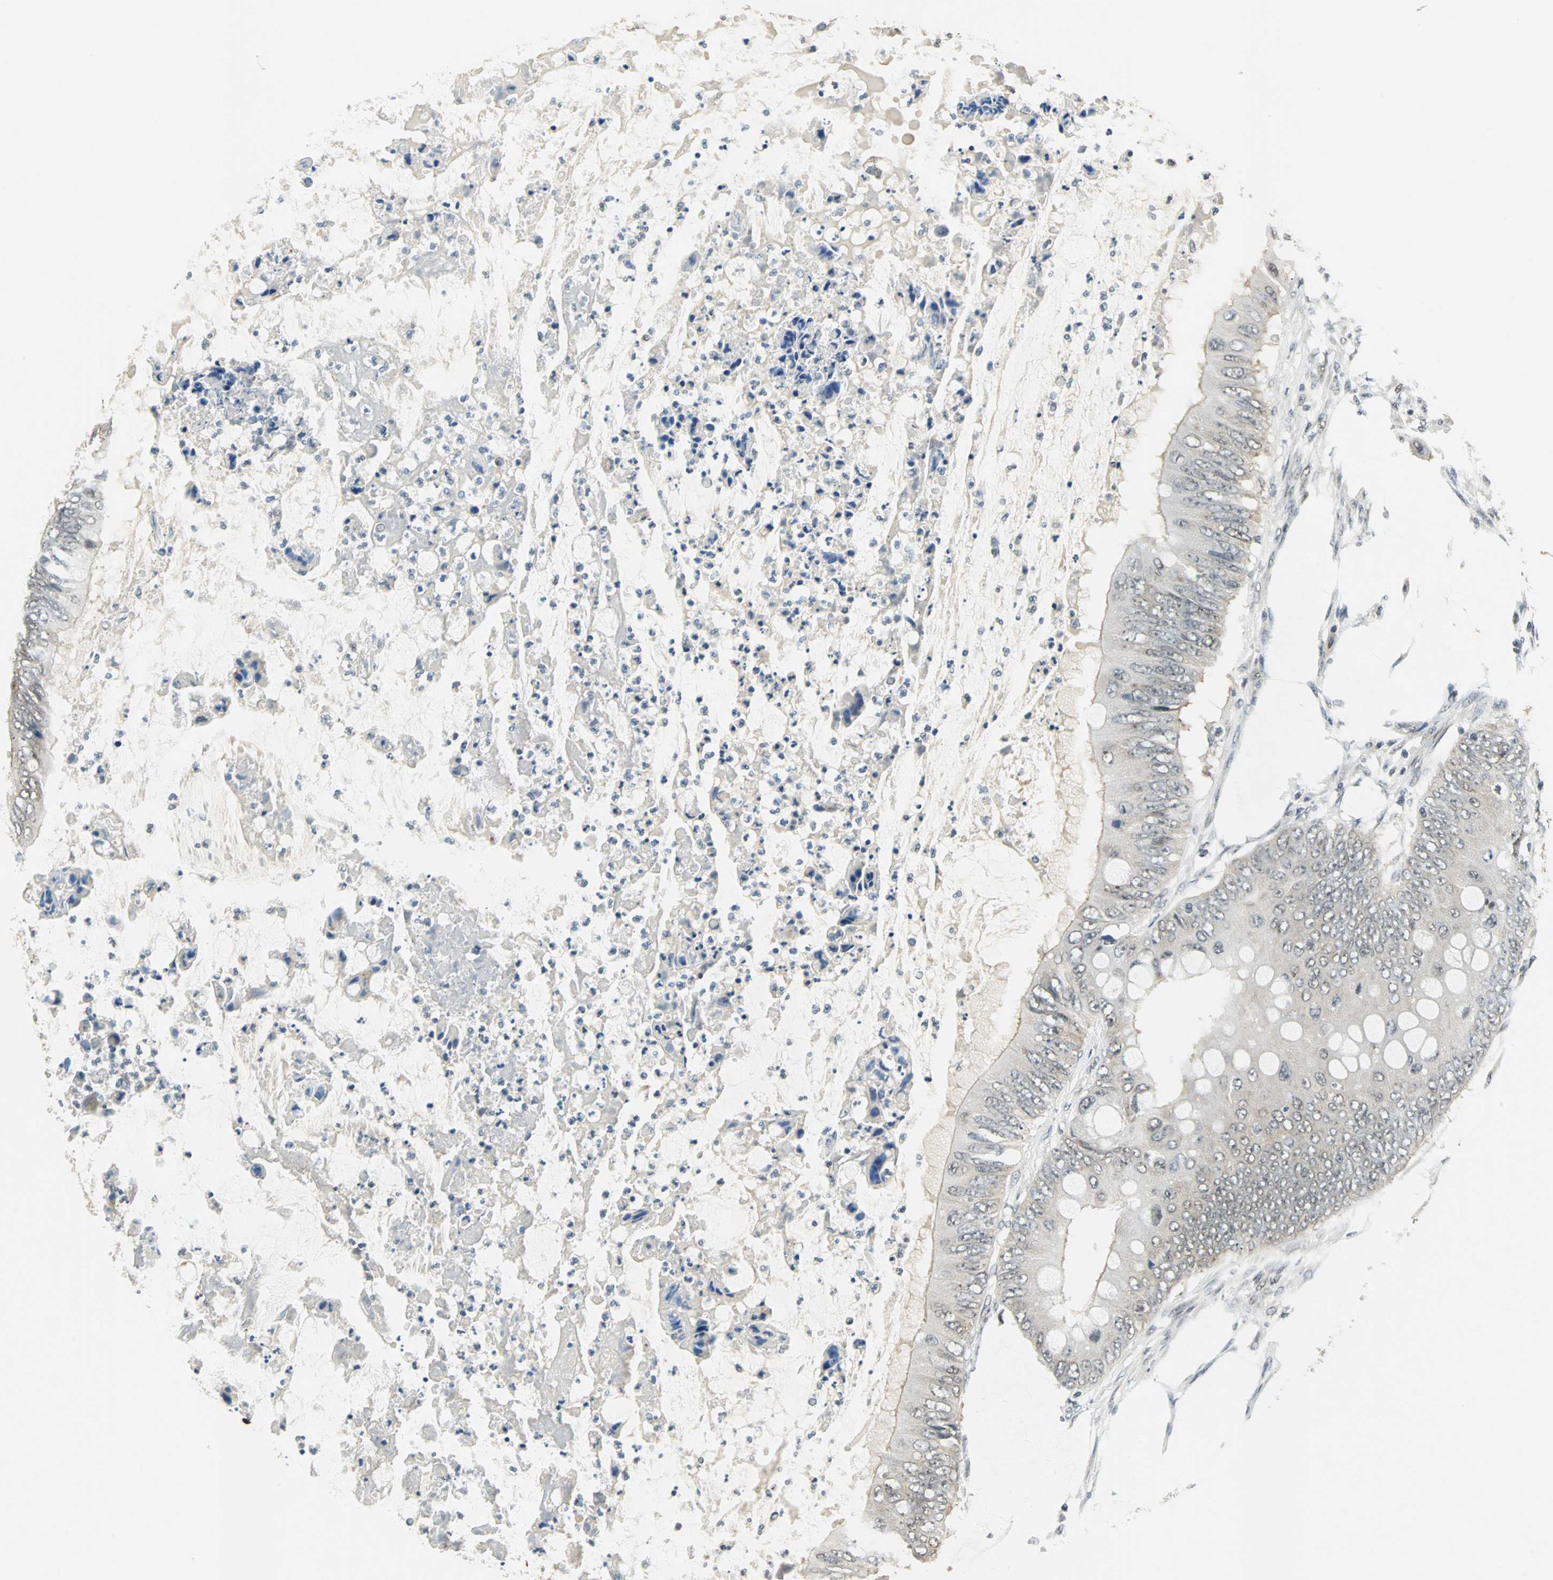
{"staining": {"intensity": "weak", "quantity": "<25%", "location": "cytoplasmic/membranous"}, "tissue": "colorectal cancer", "cell_type": "Tumor cells", "image_type": "cancer", "snomed": [{"axis": "morphology", "description": "Normal tissue, NOS"}, {"axis": "morphology", "description": "Adenocarcinoma, NOS"}, {"axis": "topography", "description": "Rectum"}, {"axis": "topography", "description": "Peripheral nerve tissue"}], "caption": "There is no significant positivity in tumor cells of colorectal cancer (adenocarcinoma). (DAB (3,3'-diaminobenzidine) IHC with hematoxylin counter stain).", "gene": "RBM14", "patient": {"sex": "female", "age": 77}}